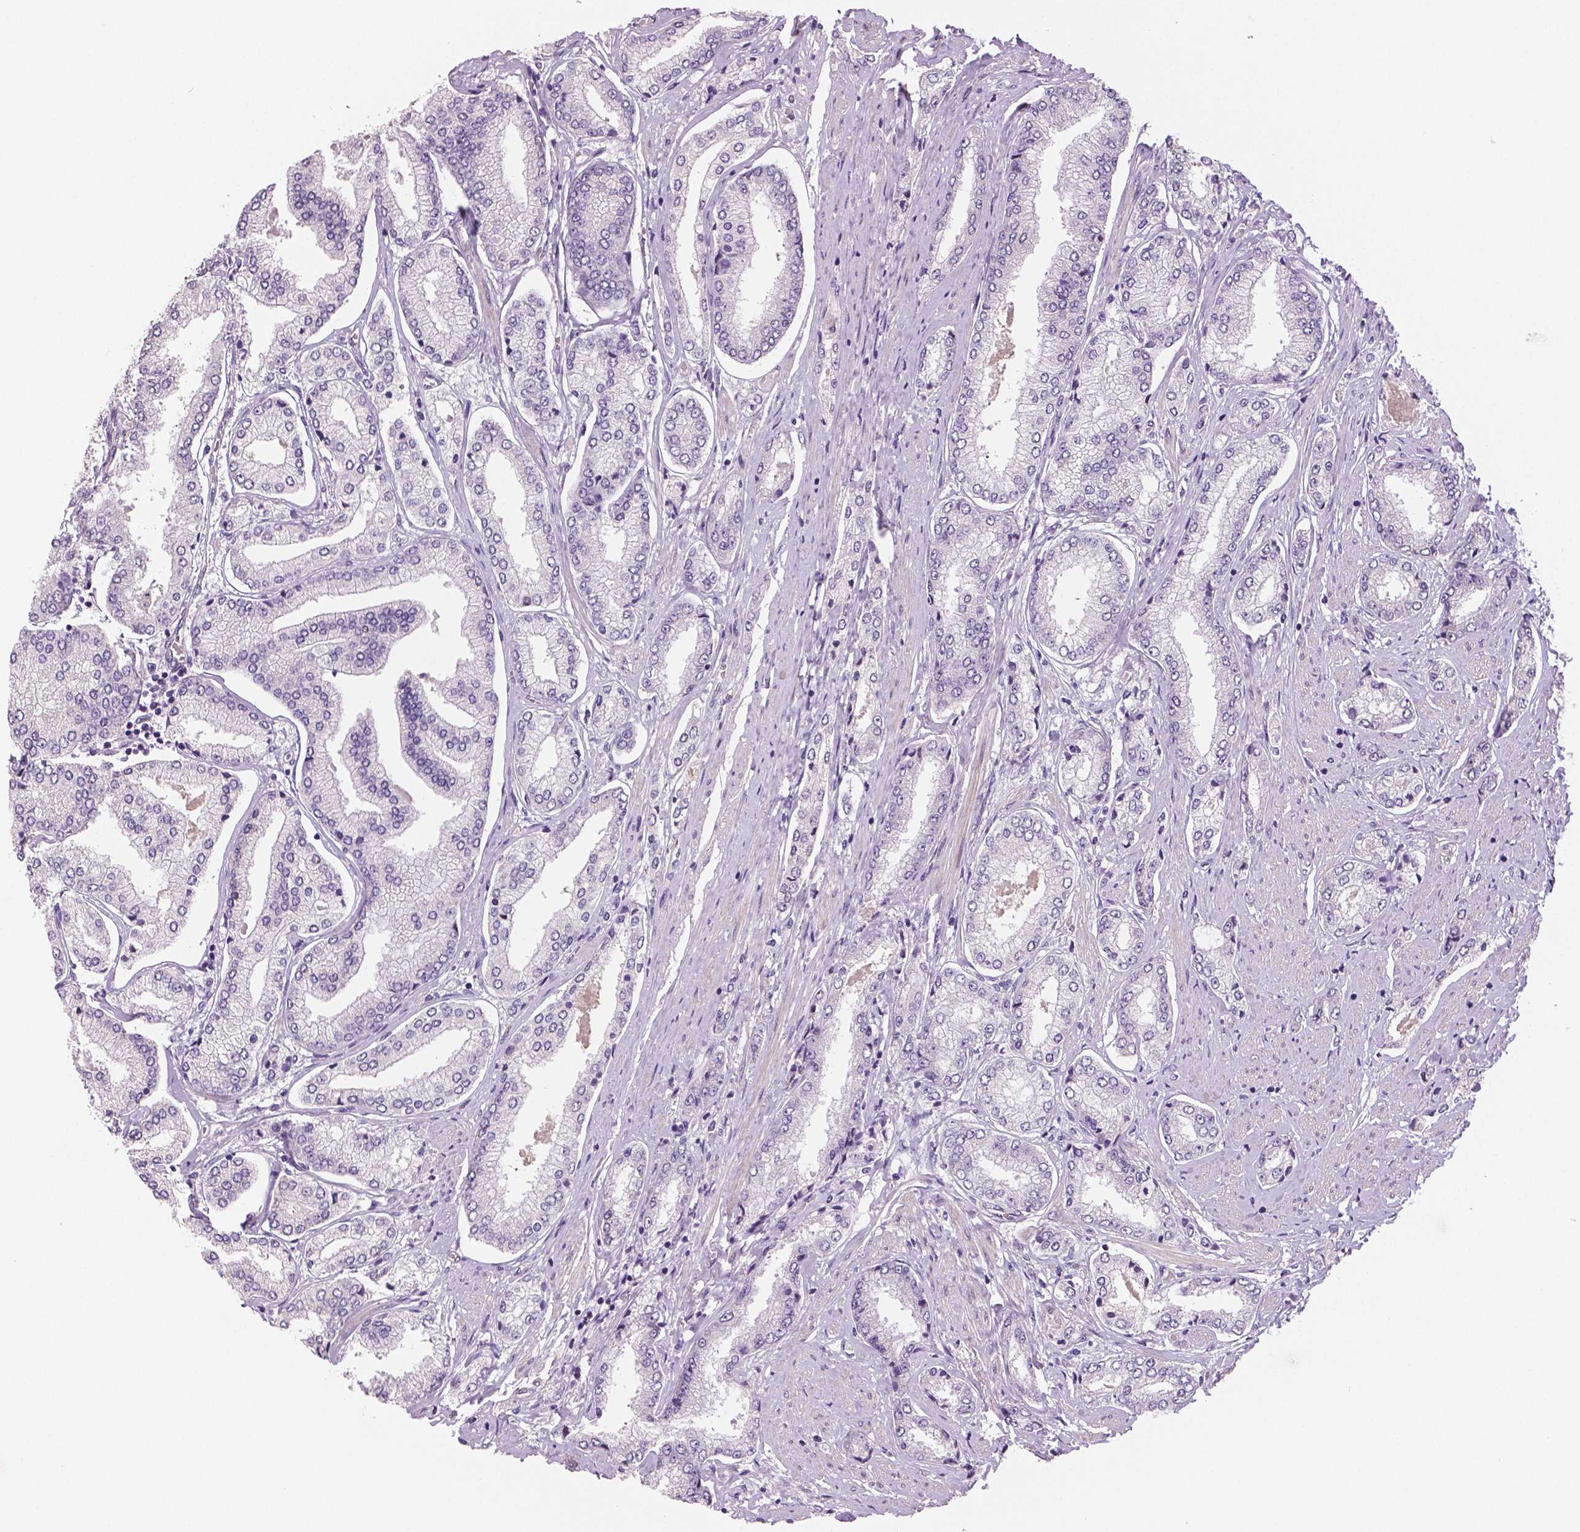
{"staining": {"intensity": "negative", "quantity": "none", "location": "none"}, "tissue": "prostate cancer", "cell_type": "Tumor cells", "image_type": "cancer", "snomed": [{"axis": "morphology", "description": "Adenocarcinoma, NOS"}, {"axis": "topography", "description": "Prostate"}], "caption": "Micrograph shows no protein staining in tumor cells of adenocarcinoma (prostate) tissue.", "gene": "STAT3", "patient": {"sex": "male", "age": 63}}